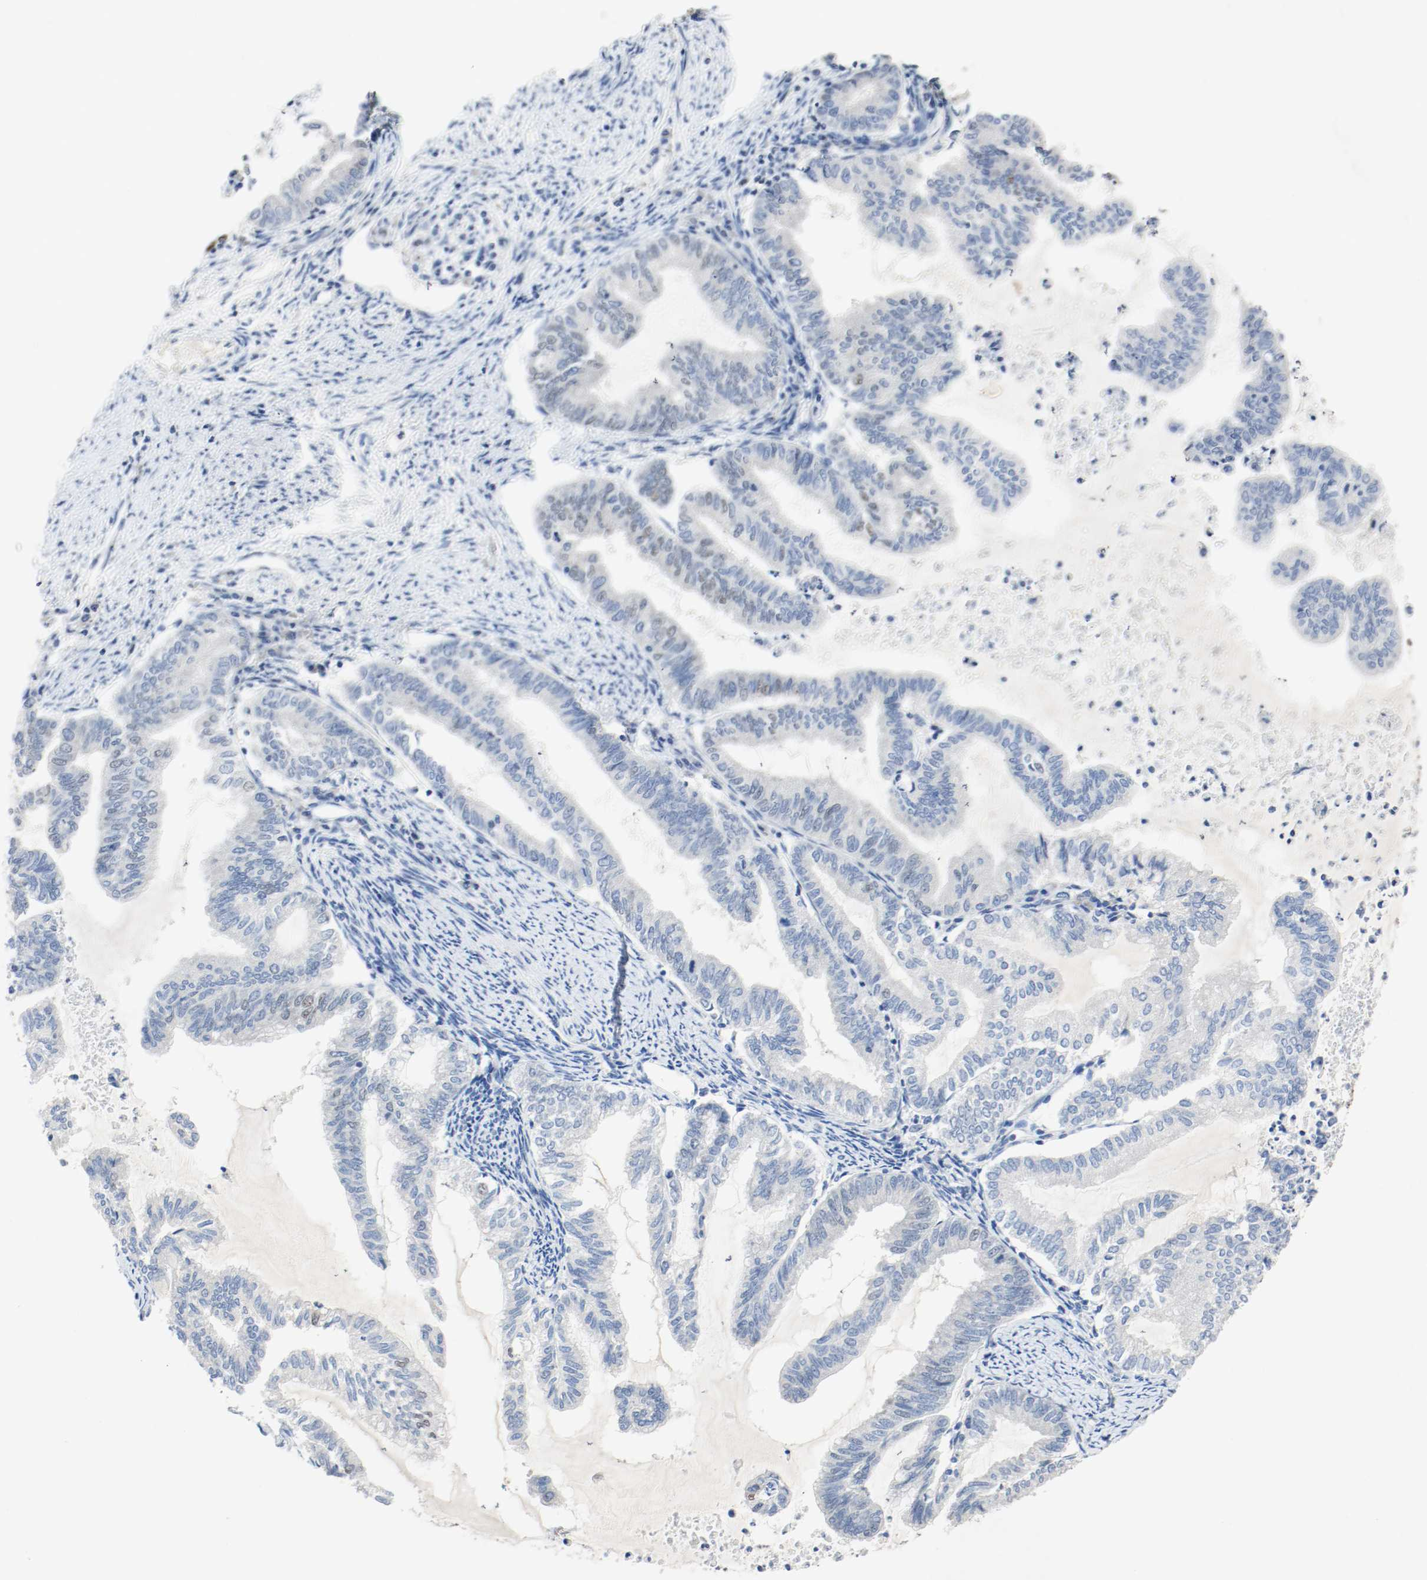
{"staining": {"intensity": "negative", "quantity": "none", "location": "none"}, "tissue": "endometrial cancer", "cell_type": "Tumor cells", "image_type": "cancer", "snomed": [{"axis": "morphology", "description": "Adenocarcinoma, NOS"}, {"axis": "topography", "description": "Endometrium"}], "caption": "High power microscopy image of an immunohistochemistry (IHC) photomicrograph of endometrial adenocarcinoma, revealing no significant staining in tumor cells.", "gene": "ASH1L", "patient": {"sex": "female", "age": 79}}